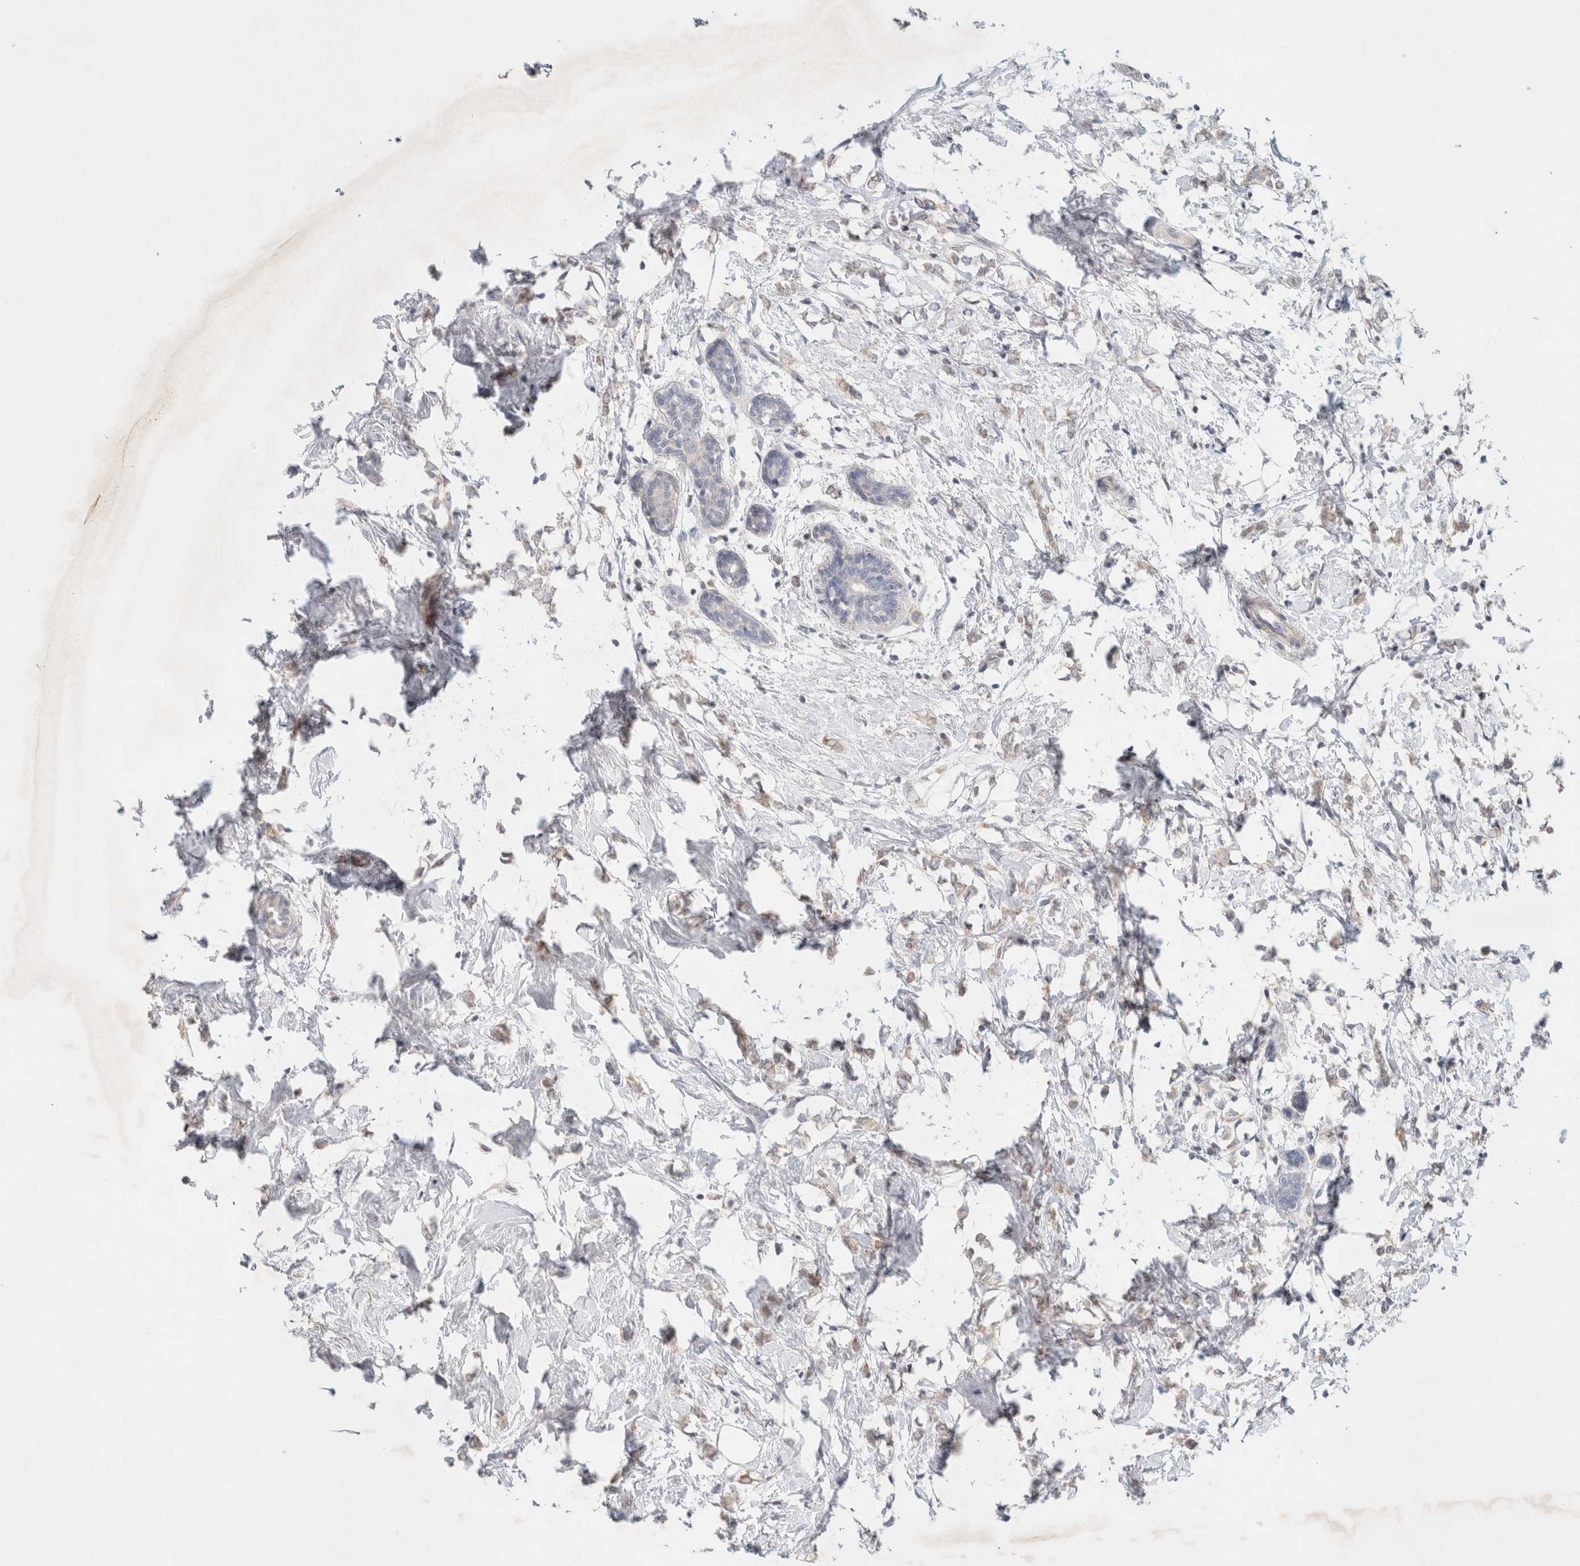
{"staining": {"intensity": "weak", "quantity": "<25%", "location": "cytoplasmic/membranous"}, "tissue": "breast cancer", "cell_type": "Tumor cells", "image_type": "cancer", "snomed": [{"axis": "morphology", "description": "Normal tissue, NOS"}, {"axis": "morphology", "description": "Lobular carcinoma"}, {"axis": "topography", "description": "Breast"}], "caption": "Immunohistochemistry (IHC) histopathology image of neoplastic tissue: breast lobular carcinoma stained with DAB (3,3'-diaminobenzidine) reveals no significant protein expression in tumor cells.", "gene": "MPP2", "patient": {"sex": "female", "age": 47}}